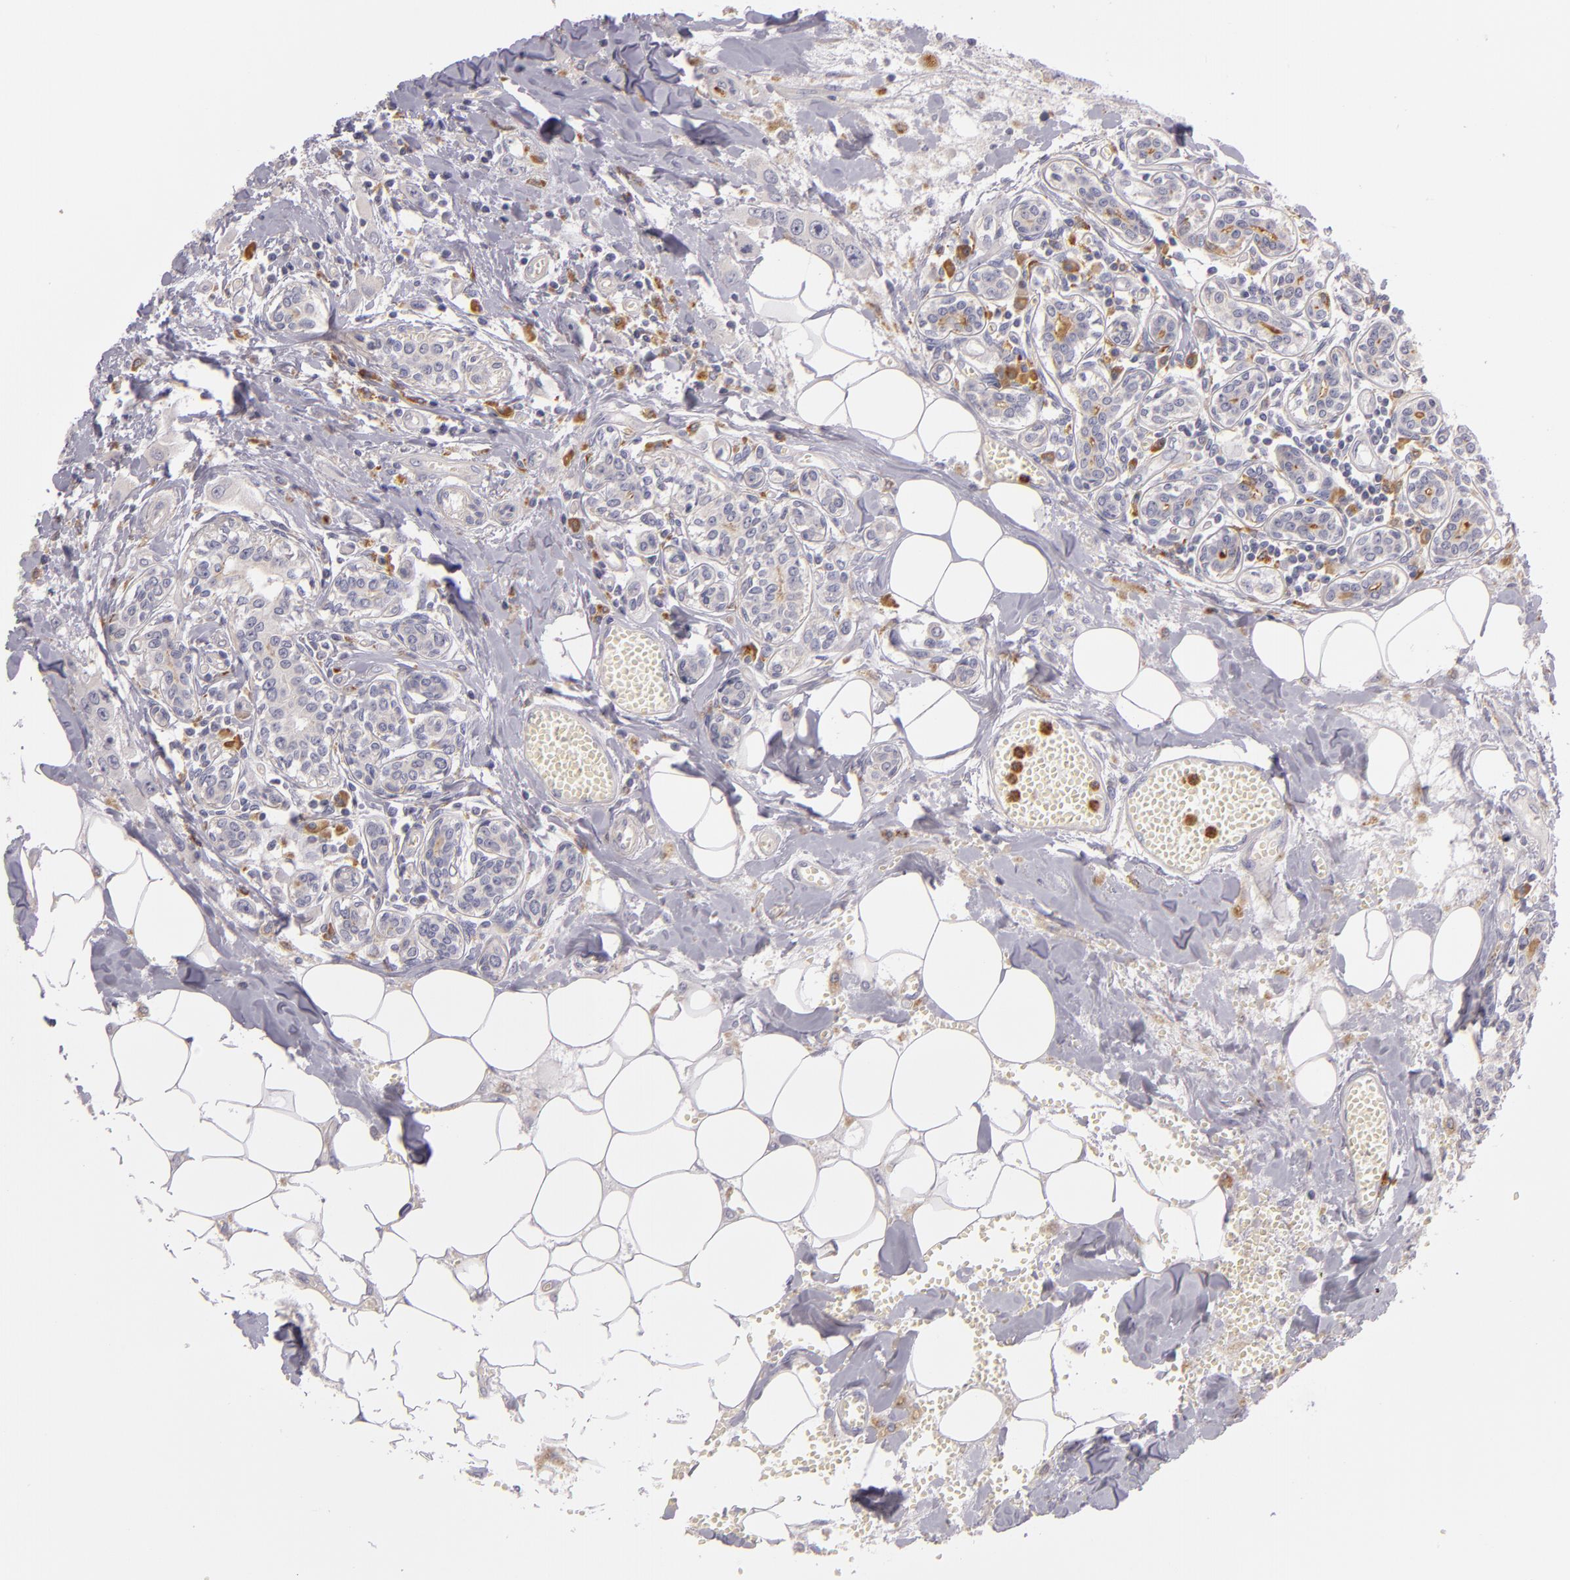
{"staining": {"intensity": "negative", "quantity": "none", "location": "none"}, "tissue": "breast cancer", "cell_type": "Tumor cells", "image_type": "cancer", "snomed": [{"axis": "morphology", "description": "Duct carcinoma"}, {"axis": "topography", "description": "Breast"}], "caption": "Breast intraductal carcinoma was stained to show a protein in brown. There is no significant positivity in tumor cells. The staining was performed using DAB (3,3'-diaminobenzidine) to visualize the protein expression in brown, while the nuclei were stained in blue with hematoxylin (Magnification: 20x).", "gene": "TLR8", "patient": {"sex": "female", "age": 58}}